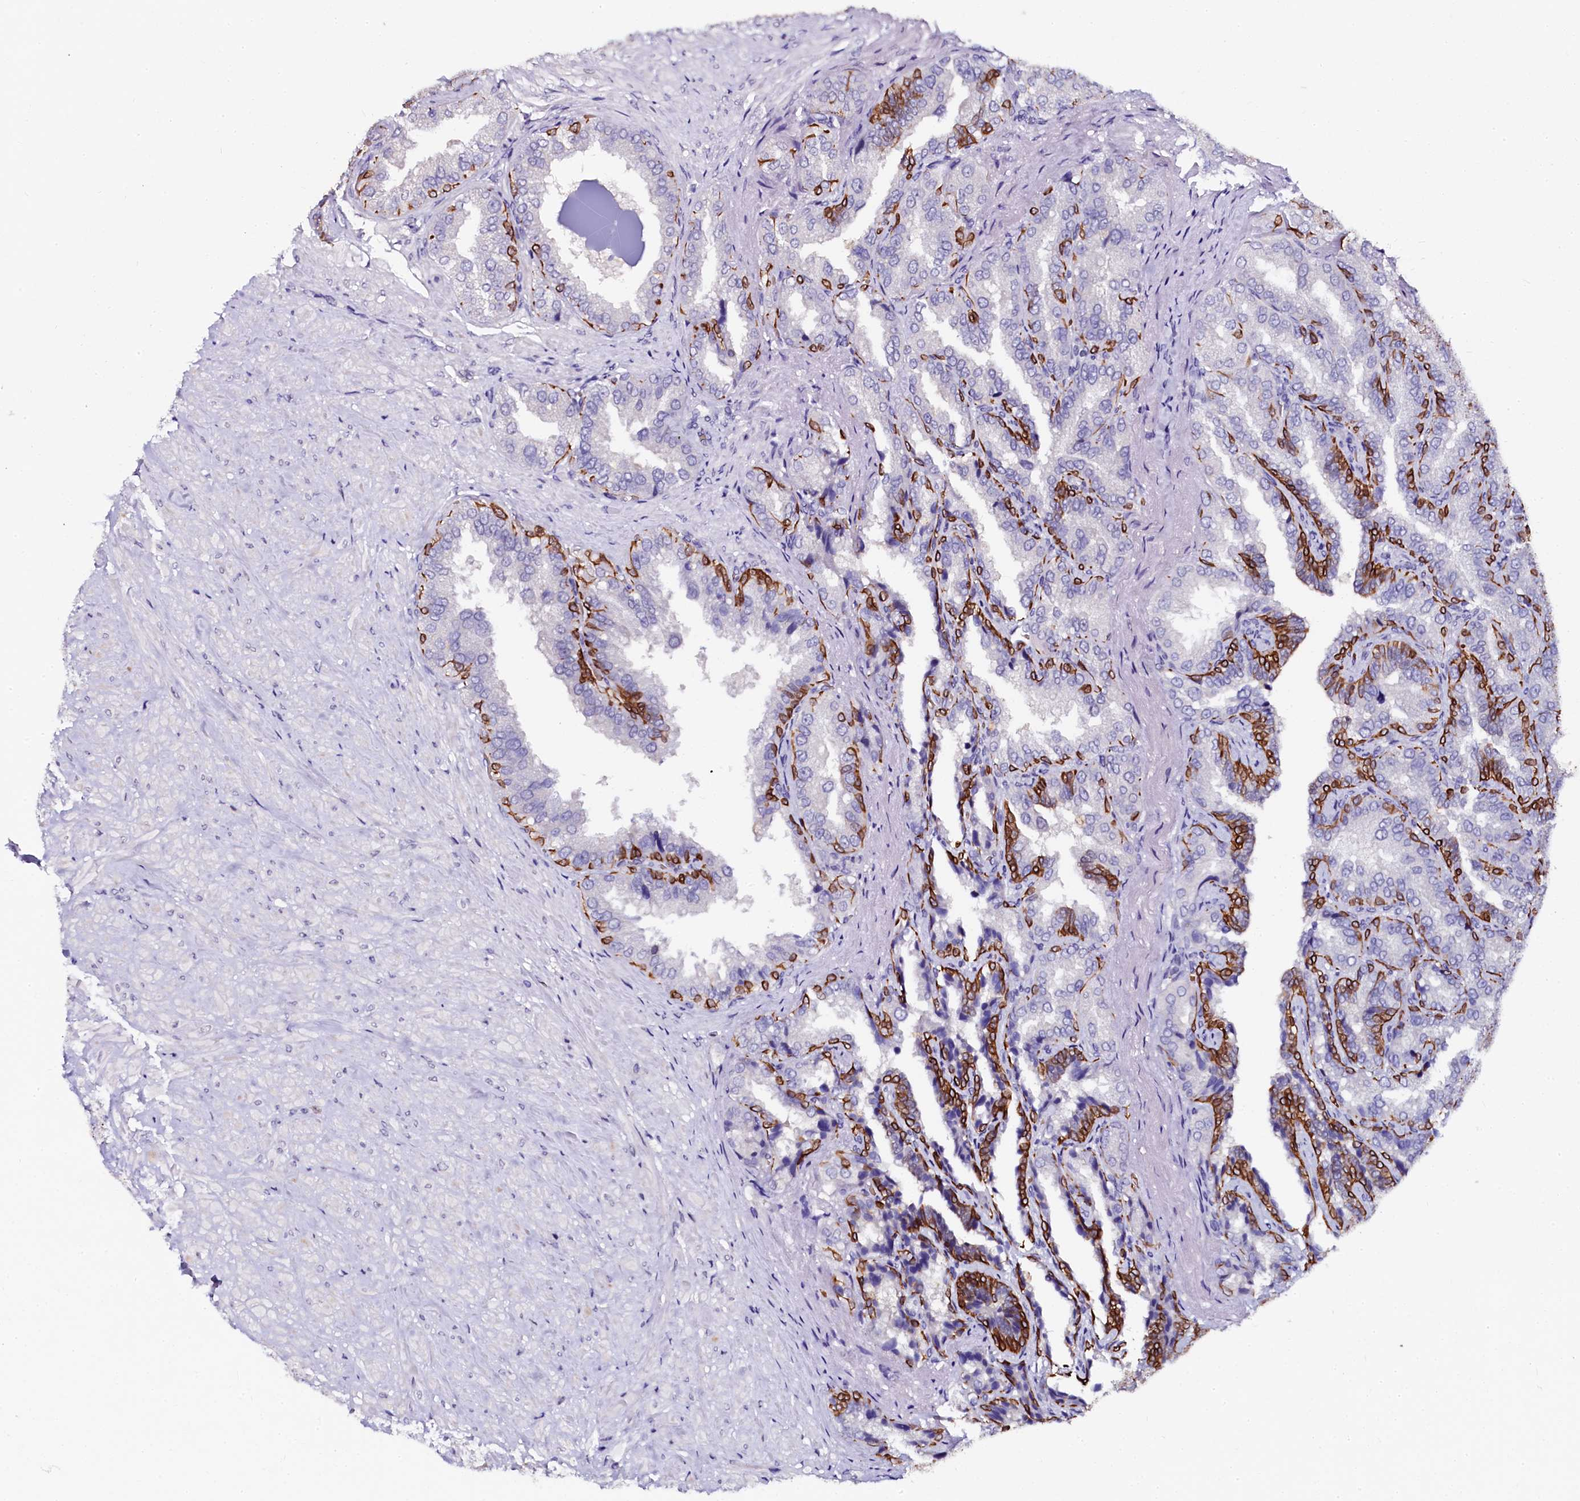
{"staining": {"intensity": "strong", "quantity": "<25%", "location": "cytoplasmic/membranous"}, "tissue": "seminal vesicle", "cell_type": "Glandular cells", "image_type": "normal", "snomed": [{"axis": "morphology", "description": "Normal tissue, NOS"}, {"axis": "topography", "description": "Seminal veicle"}, {"axis": "topography", "description": "Peripheral nerve tissue"}], "caption": "Seminal vesicle stained with DAB (3,3'-diaminobenzidine) immunohistochemistry displays medium levels of strong cytoplasmic/membranous positivity in about <25% of glandular cells. The protein of interest is shown in brown color, while the nuclei are stained blue.", "gene": "CTDSPL2", "patient": {"sex": "male", "age": 63}}